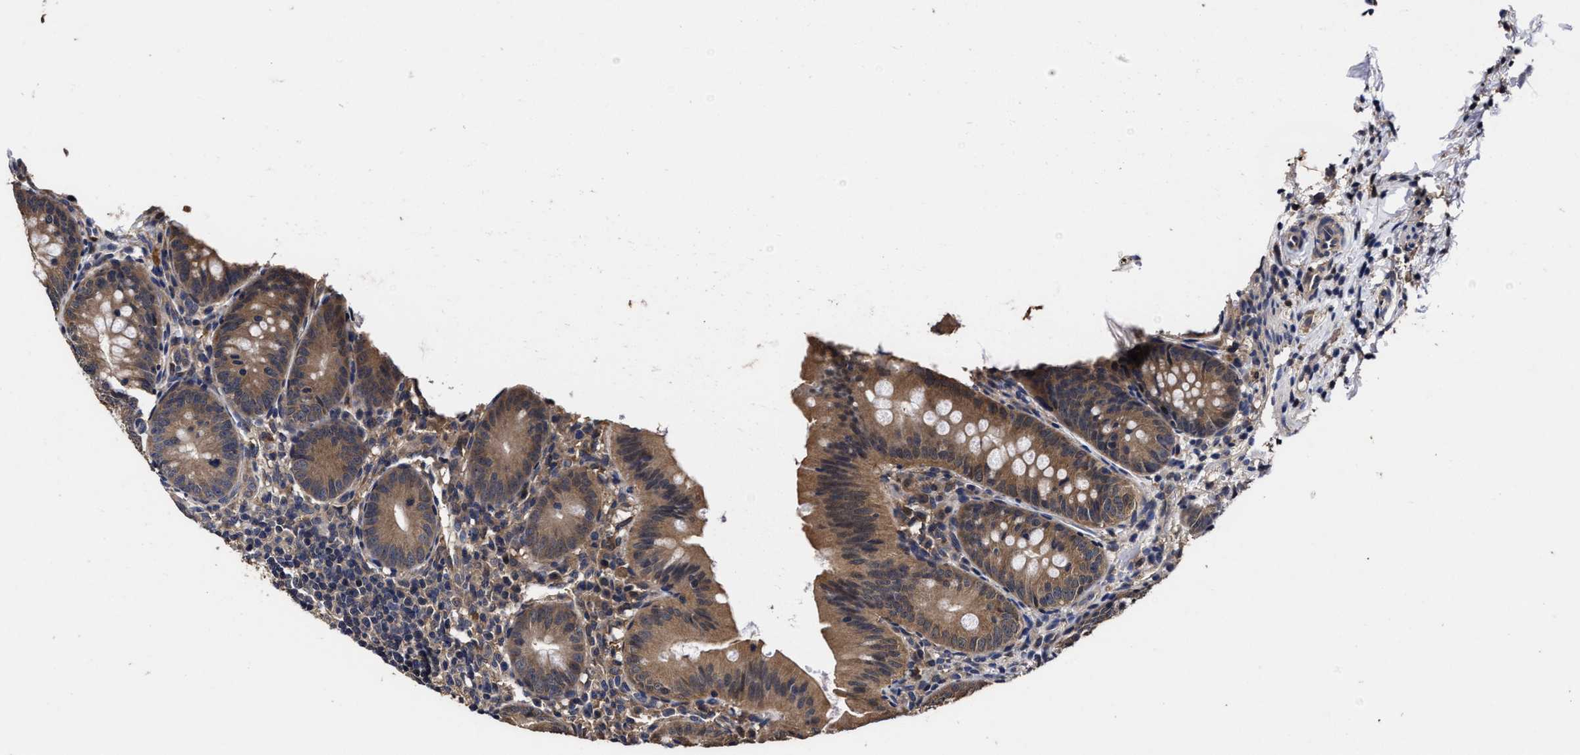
{"staining": {"intensity": "moderate", "quantity": ">75%", "location": "cytoplasmic/membranous"}, "tissue": "appendix", "cell_type": "Glandular cells", "image_type": "normal", "snomed": [{"axis": "morphology", "description": "Normal tissue, NOS"}, {"axis": "topography", "description": "Appendix"}], "caption": "Appendix stained with IHC displays moderate cytoplasmic/membranous positivity in approximately >75% of glandular cells.", "gene": "SOCS5", "patient": {"sex": "male", "age": 1}}